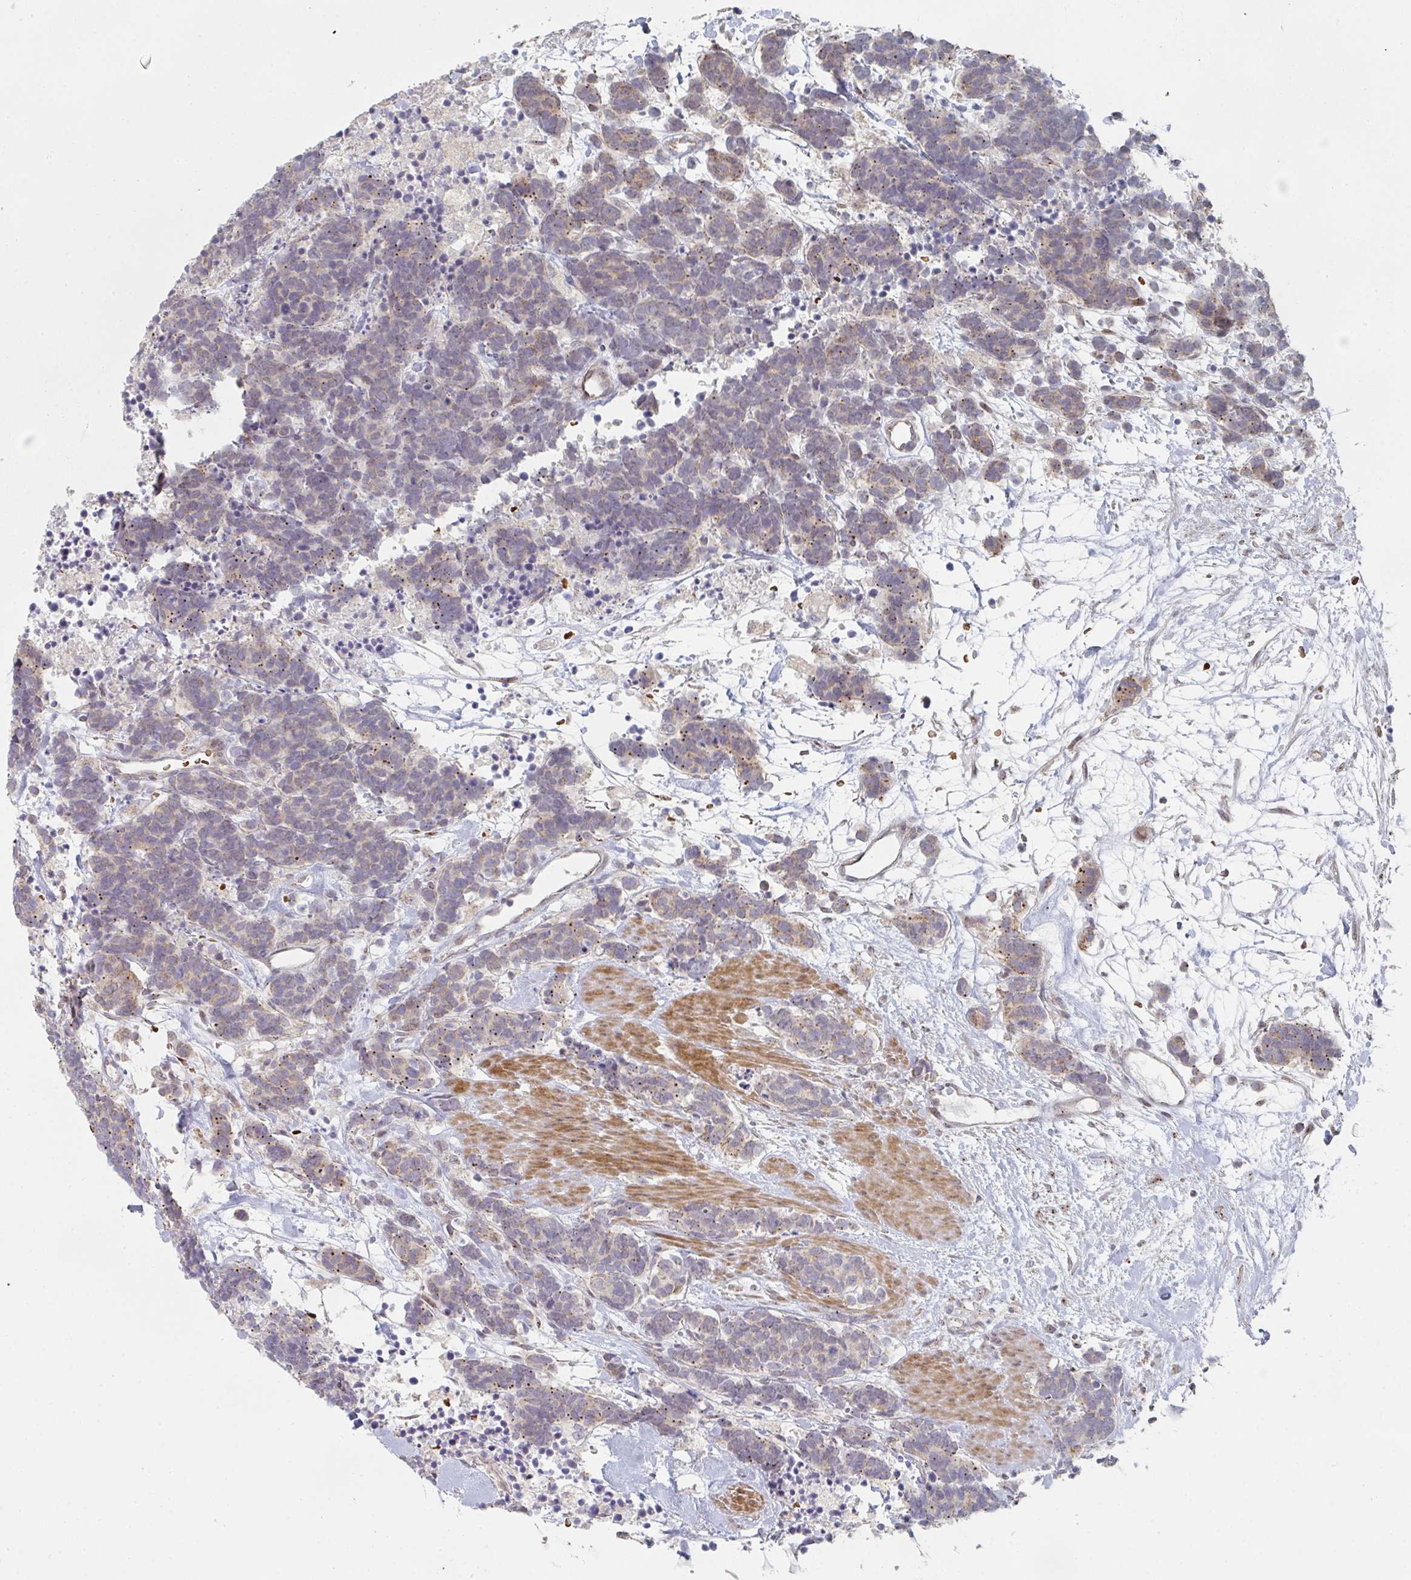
{"staining": {"intensity": "moderate", "quantity": "25%-75%", "location": "cytoplasmic/membranous"}, "tissue": "carcinoid", "cell_type": "Tumor cells", "image_type": "cancer", "snomed": [{"axis": "morphology", "description": "Carcinoma, NOS"}, {"axis": "morphology", "description": "Carcinoid, malignant, NOS"}, {"axis": "topography", "description": "Prostate"}], "caption": "Human malignant carcinoid stained for a protein (brown) reveals moderate cytoplasmic/membranous positive positivity in about 25%-75% of tumor cells.", "gene": "ZNF526", "patient": {"sex": "male", "age": 57}}